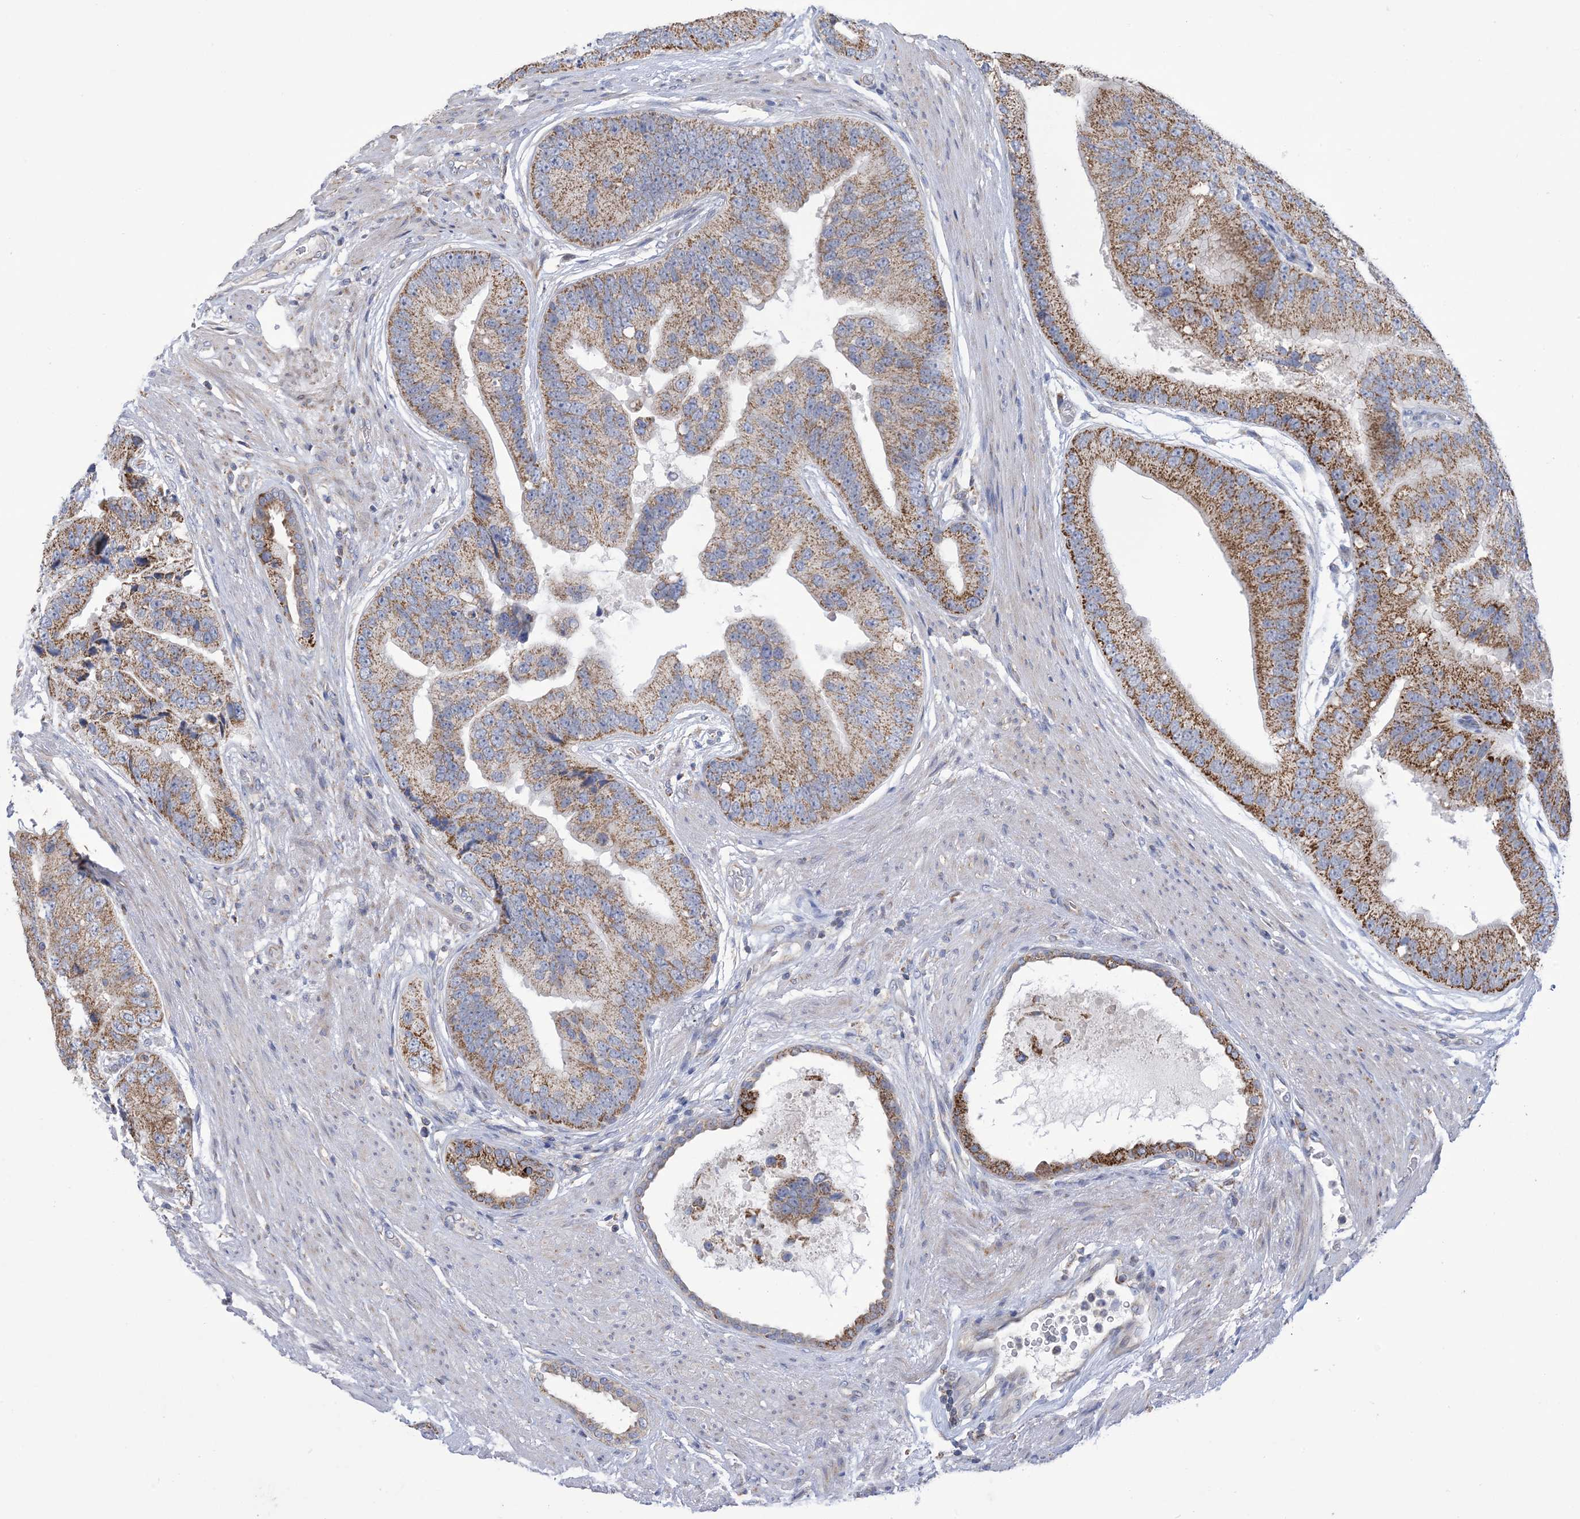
{"staining": {"intensity": "moderate", "quantity": ">75%", "location": "cytoplasmic/membranous"}, "tissue": "prostate cancer", "cell_type": "Tumor cells", "image_type": "cancer", "snomed": [{"axis": "morphology", "description": "Adenocarcinoma, High grade"}, {"axis": "topography", "description": "Prostate"}], "caption": "A high-resolution micrograph shows IHC staining of prostate cancer, which demonstrates moderate cytoplasmic/membranous staining in approximately >75% of tumor cells.", "gene": "CLEC16A", "patient": {"sex": "male", "age": 70}}